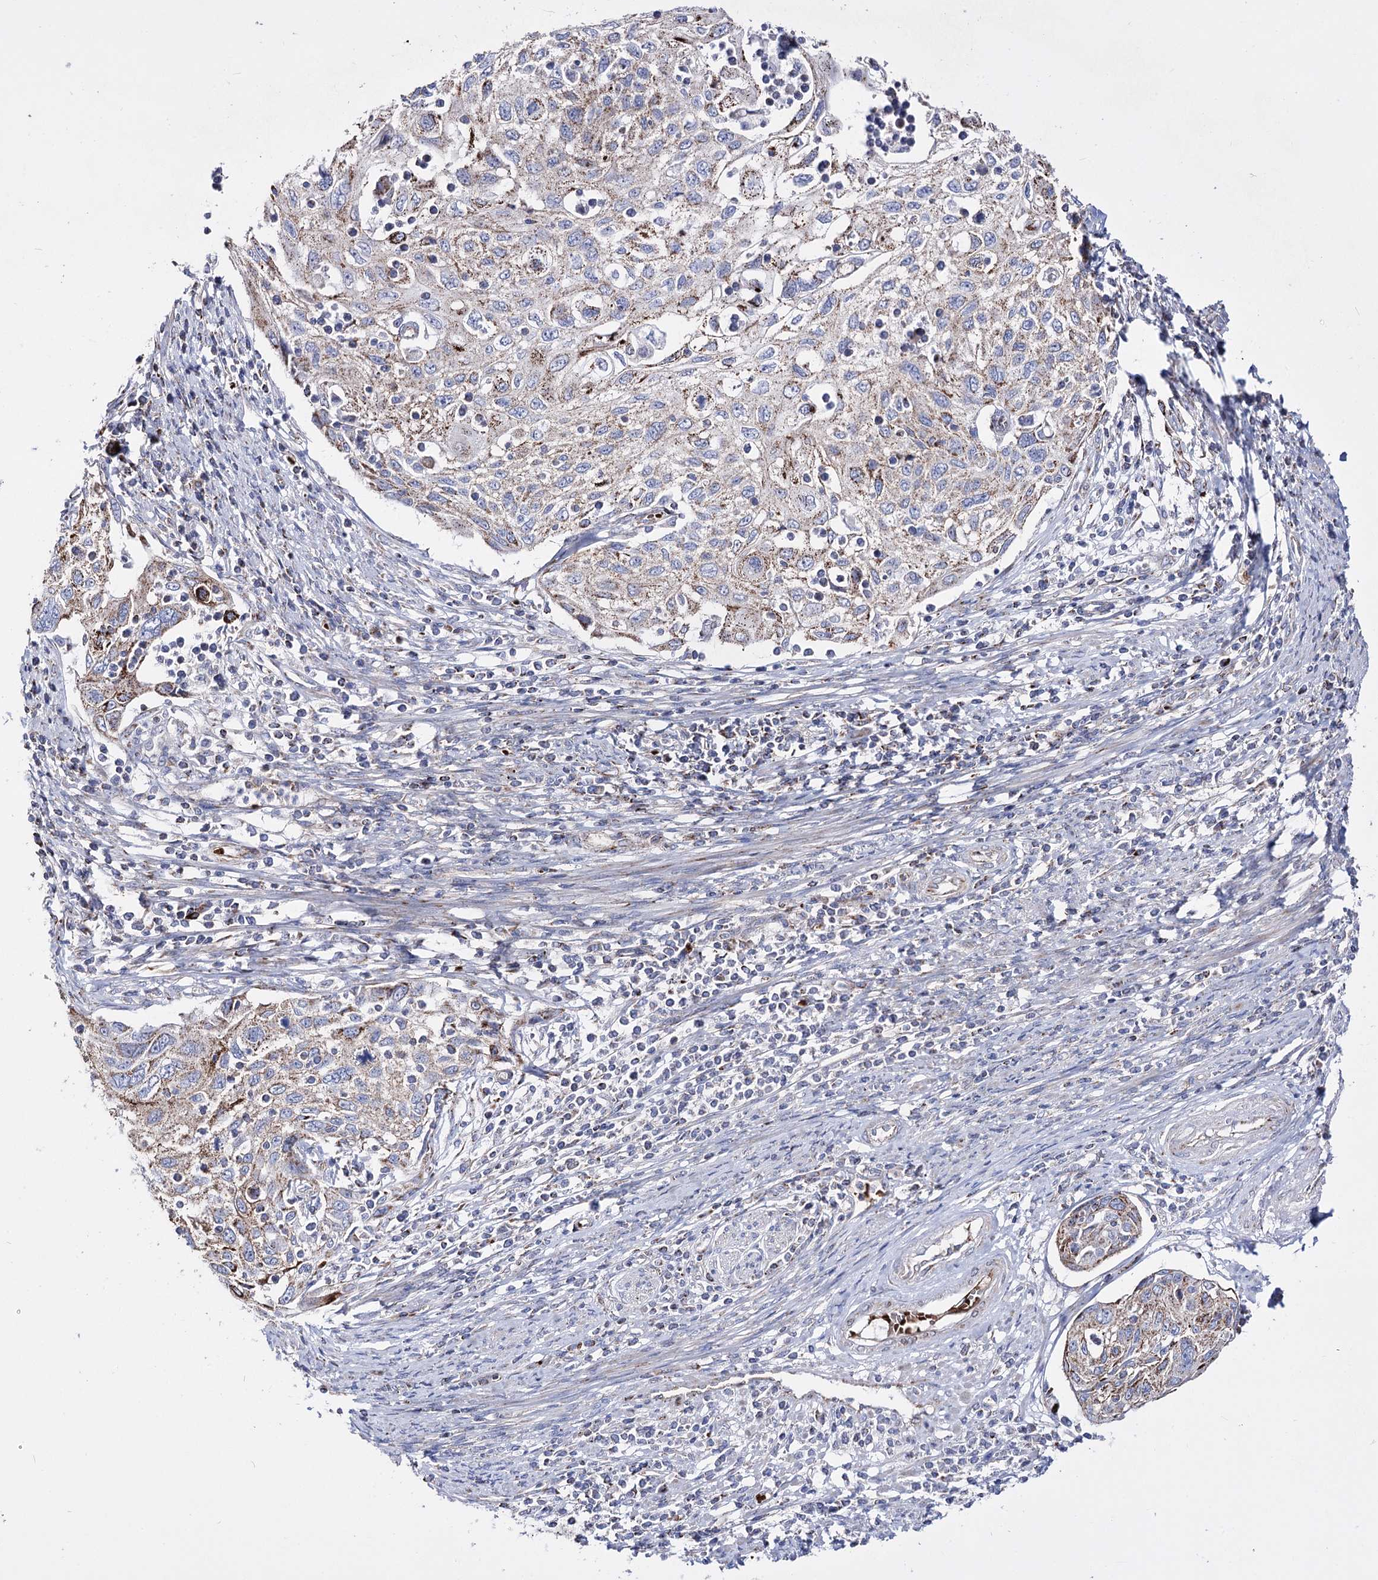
{"staining": {"intensity": "moderate", "quantity": "<25%", "location": "cytoplasmic/membranous"}, "tissue": "cervical cancer", "cell_type": "Tumor cells", "image_type": "cancer", "snomed": [{"axis": "morphology", "description": "Squamous cell carcinoma, NOS"}, {"axis": "topography", "description": "Cervix"}], "caption": "The image exhibits staining of cervical squamous cell carcinoma, revealing moderate cytoplasmic/membranous protein positivity (brown color) within tumor cells.", "gene": "OSBPL5", "patient": {"sex": "female", "age": 70}}